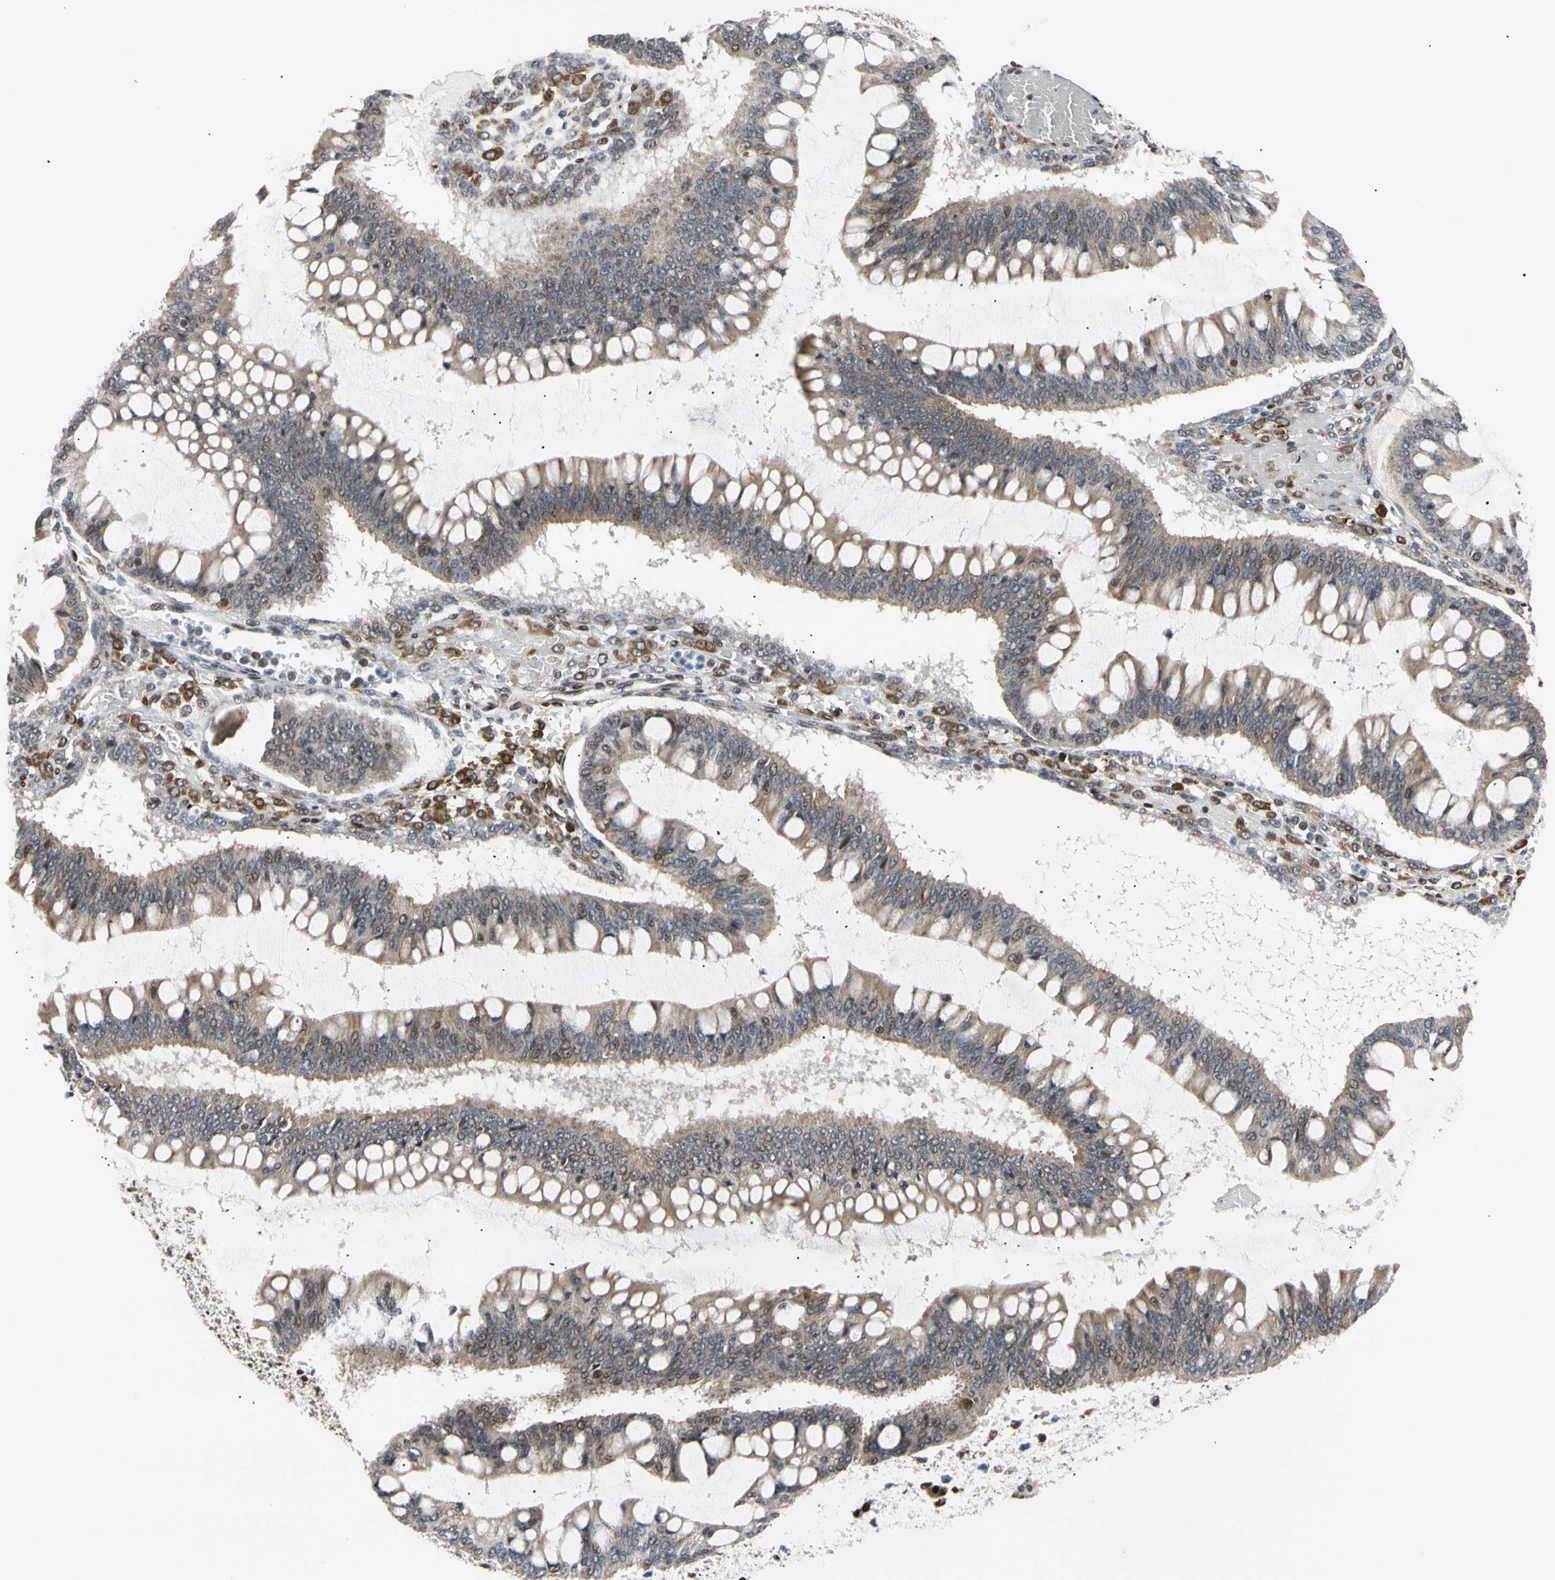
{"staining": {"intensity": "moderate", "quantity": ">75%", "location": "cytoplasmic/membranous"}, "tissue": "ovarian cancer", "cell_type": "Tumor cells", "image_type": "cancer", "snomed": [{"axis": "morphology", "description": "Cystadenocarcinoma, mucinous, NOS"}, {"axis": "topography", "description": "Ovary"}], "caption": "A histopathology image showing moderate cytoplasmic/membranous expression in approximately >75% of tumor cells in ovarian mucinous cystadenocarcinoma, as visualized by brown immunohistochemical staining.", "gene": "E2F1", "patient": {"sex": "female", "age": 73}}